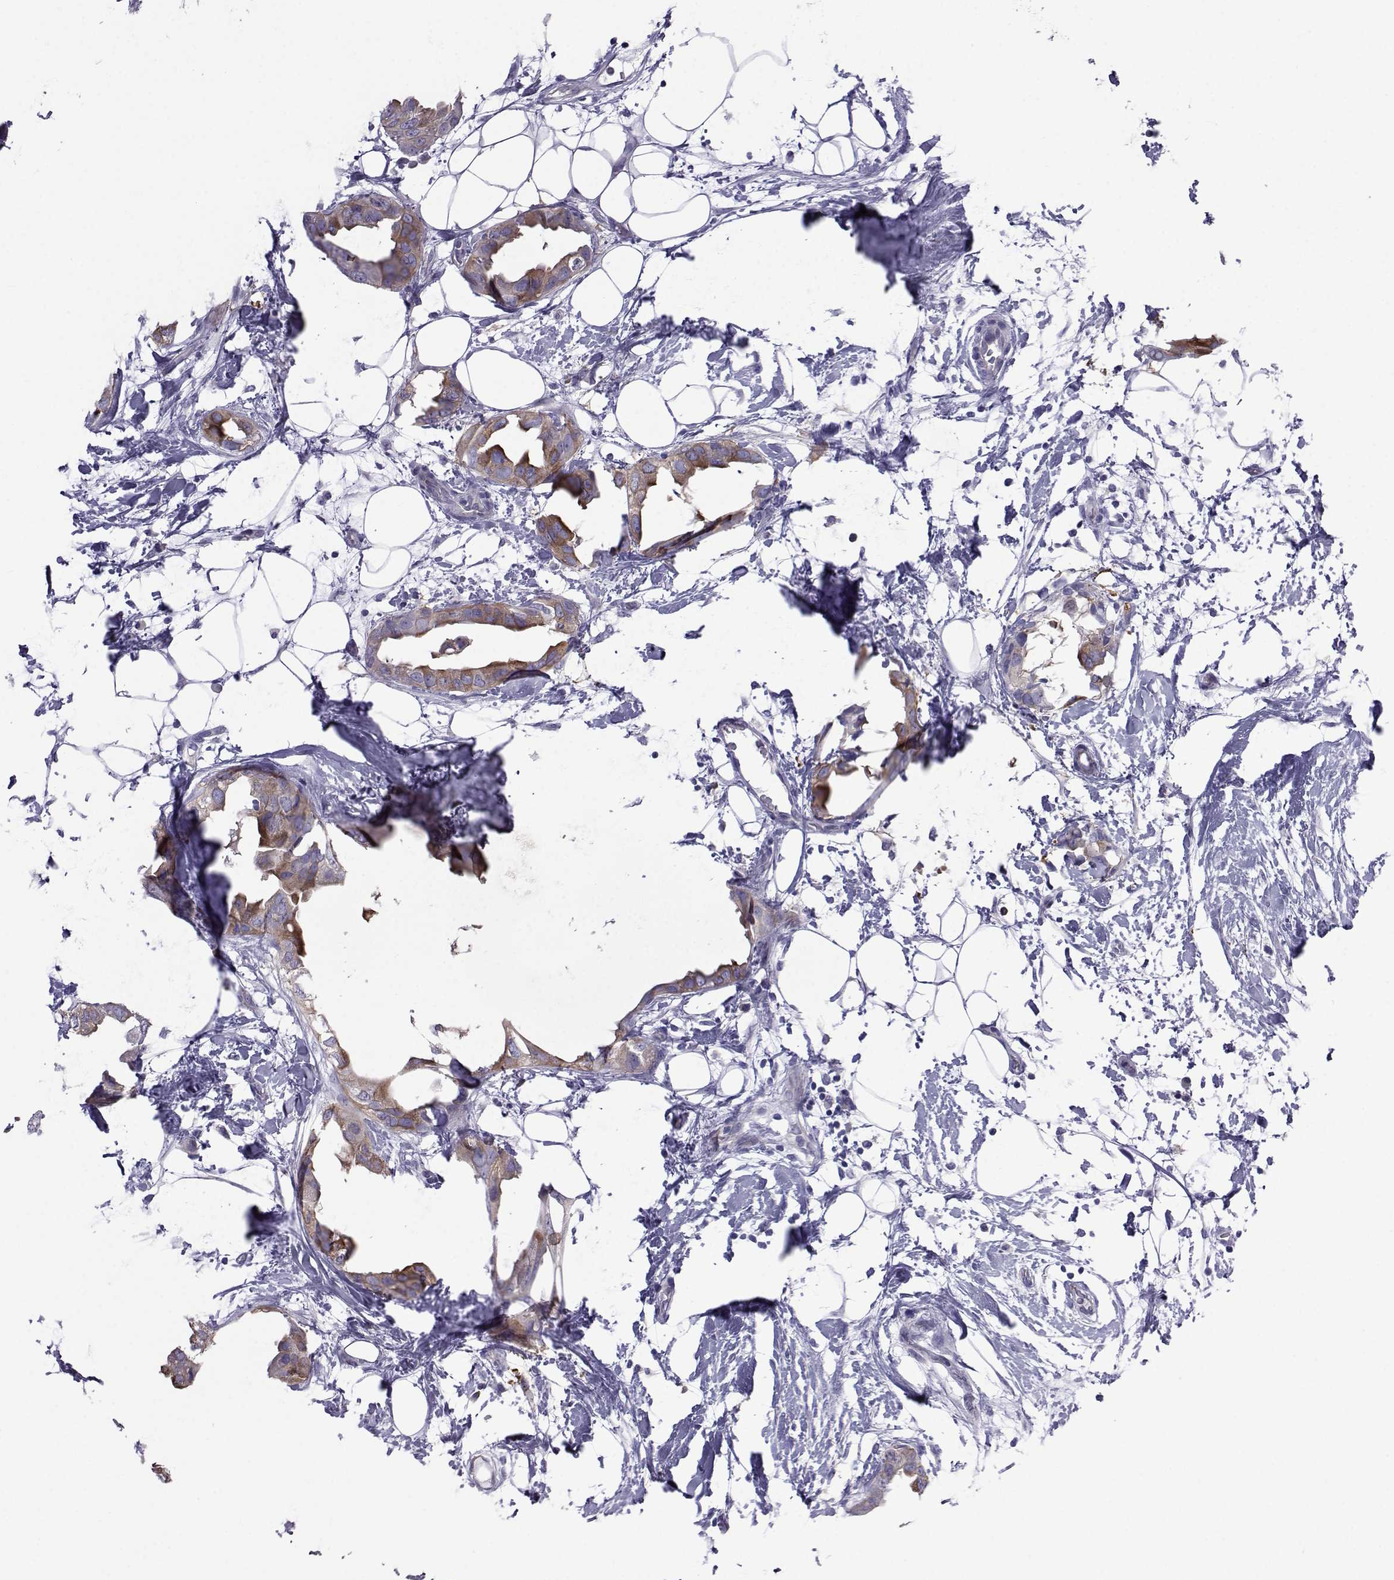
{"staining": {"intensity": "moderate", "quantity": "<25%", "location": "cytoplasmic/membranous"}, "tissue": "breast cancer", "cell_type": "Tumor cells", "image_type": "cancer", "snomed": [{"axis": "morphology", "description": "Normal tissue, NOS"}, {"axis": "morphology", "description": "Duct carcinoma"}, {"axis": "topography", "description": "Breast"}], "caption": "Tumor cells exhibit low levels of moderate cytoplasmic/membranous positivity in about <25% of cells in intraductal carcinoma (breast).", "gene": "COL22A1", "patient": {"sex": "female", "age": 40}}